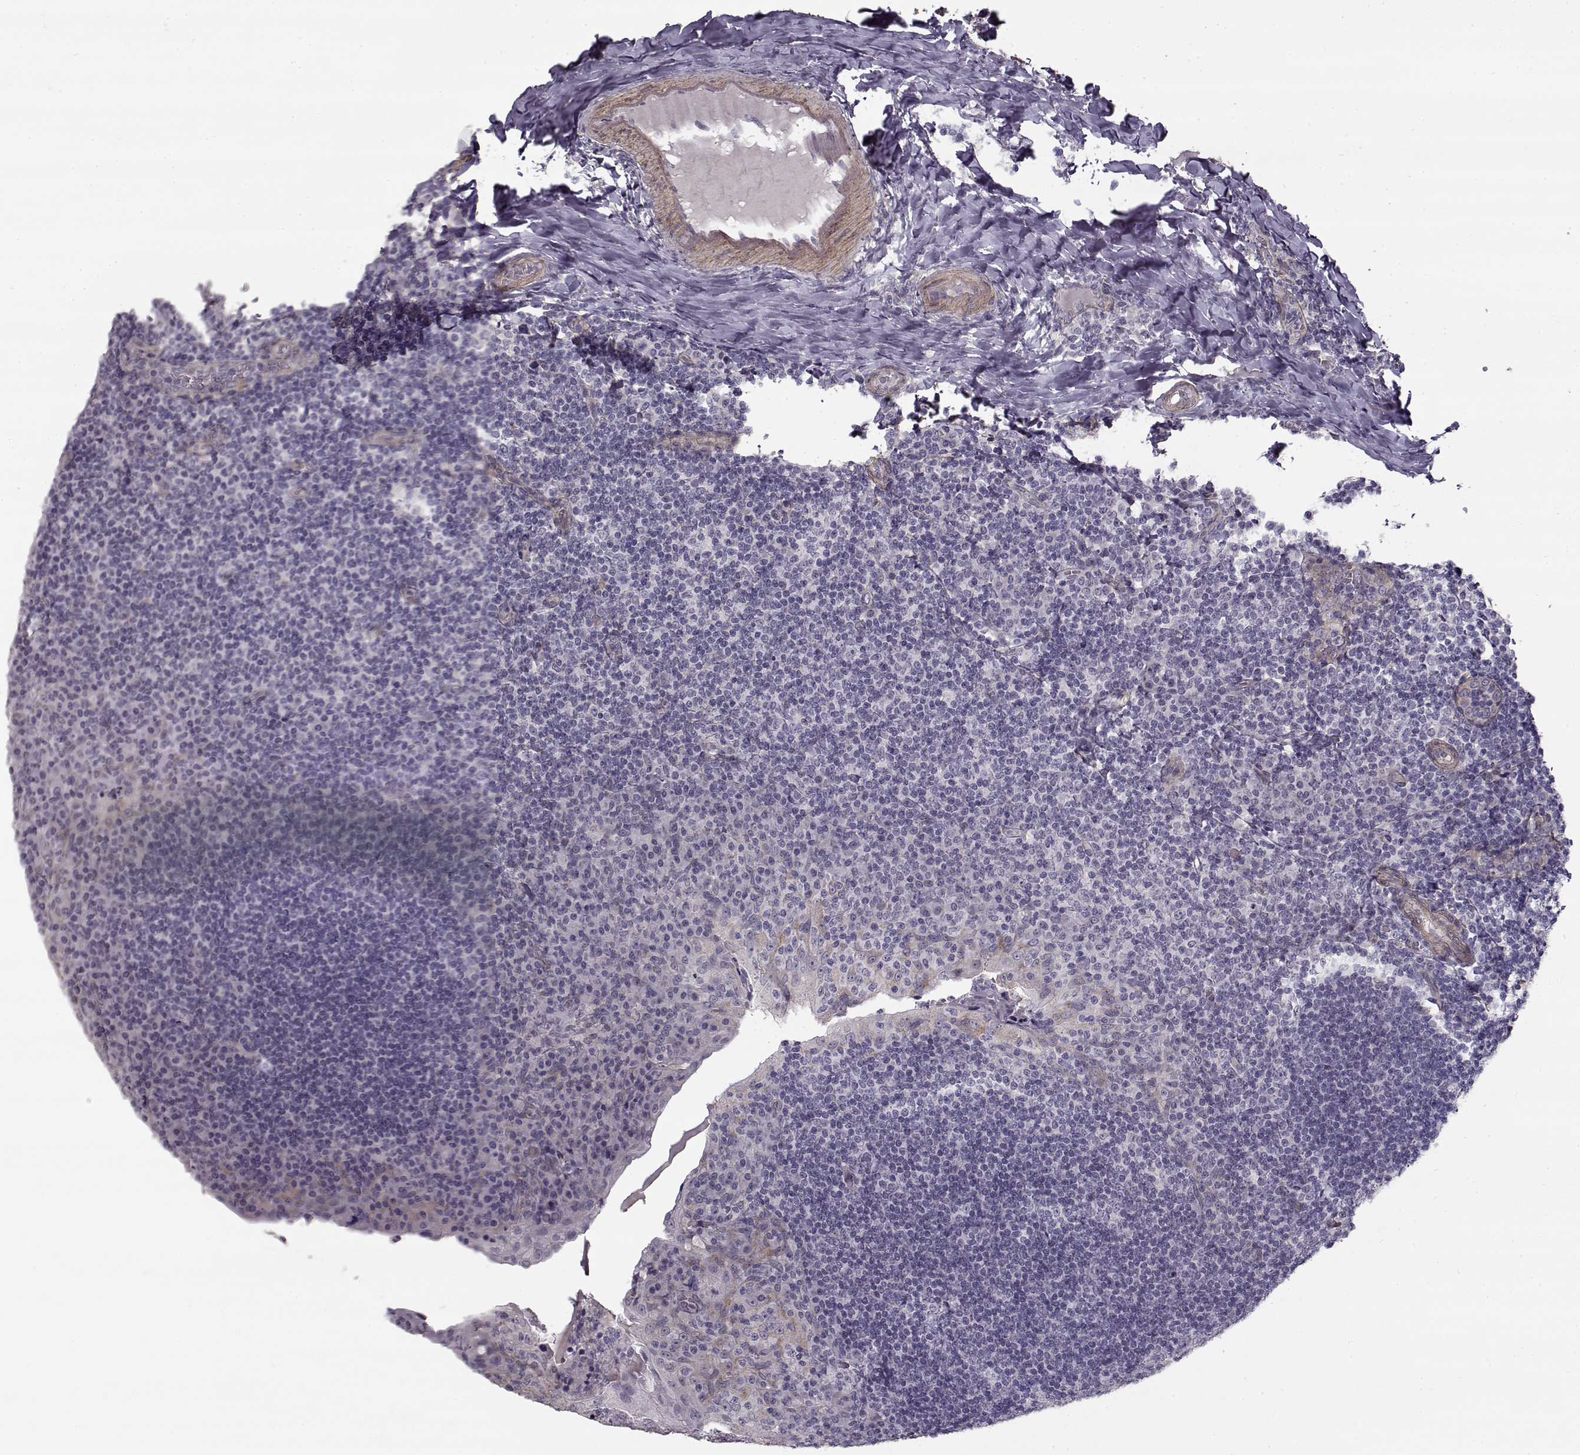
{"staining": {"intensity": "negative", "quantity": "none", "location": "none"}, "tissue": "tonsil", "cell_type": "Germinal center cells", "image_type": "normal", "snomed": [{"axis": "morphology", "description": "Normal tissue, NOS"}, {"axis": "topography", "description": "Tonsil"}], "caption": "Immunohistochemistry (IHC) of benign tonsil reveals no expression in germinal center cells. (IHC, brightfield microscopy, high magnification).", "gene": "LAMB2", "patient": {"sex": "male", "age": 17}}